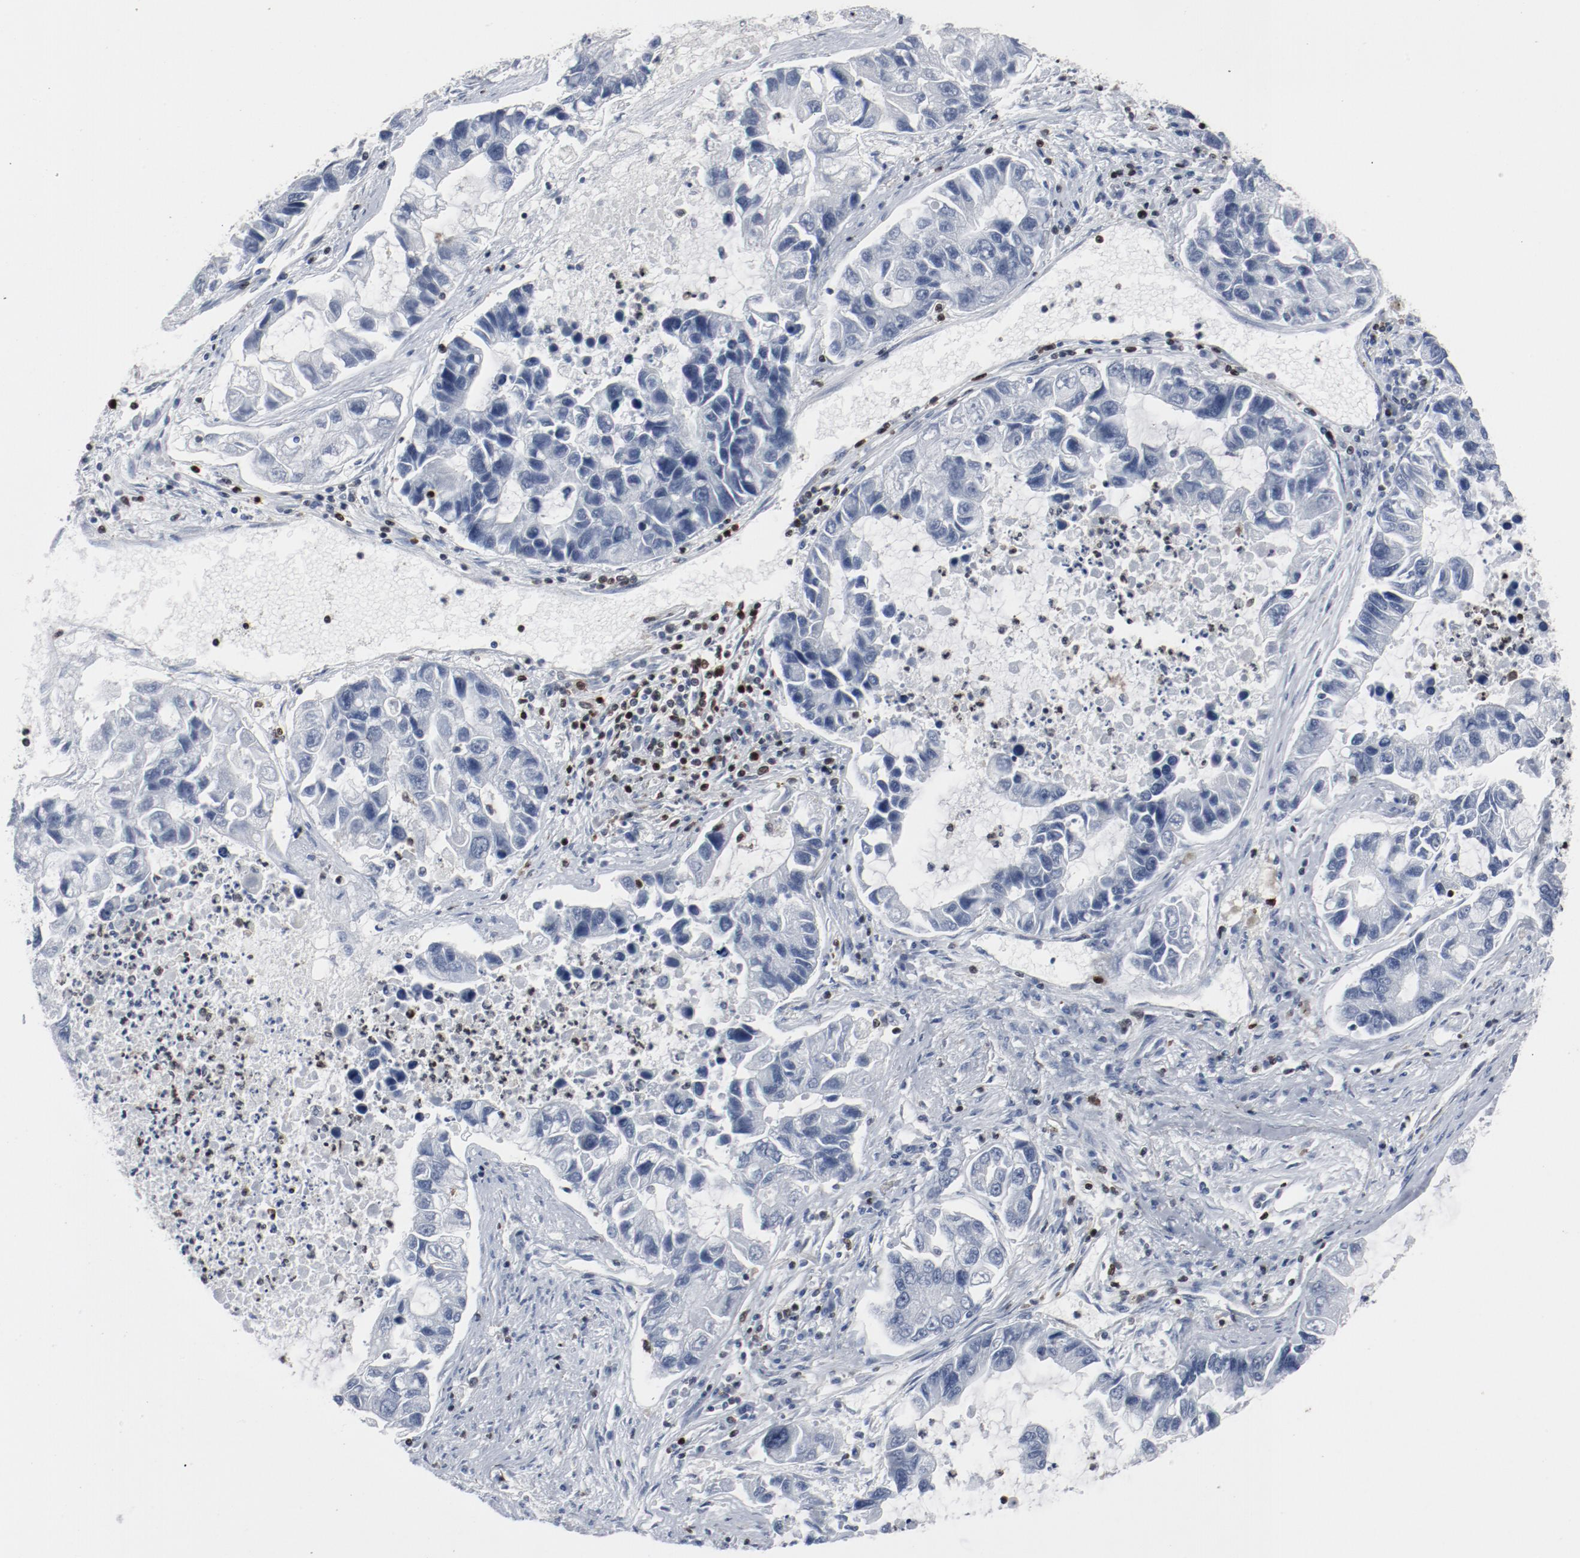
{"staining": {"intensity": "negative", "quantity": "none", "location": "none"}, "tissue": "lung cancer", "cell_type": "Tumor cells", "image_type": "cancer", "snomed": [{"axis": "morphology", "description": "Adenocarcinoma, NOS"}, {"axis": "topography", "description": "Lung"}], "caption": "This is an immunohistochemistry (IHC) photomicrograph of lung cancer (adenocarcinoma). There is no staining in tumor cells.", "gene": "LCP2", "patient": {"sex": "female", "age": 51}}